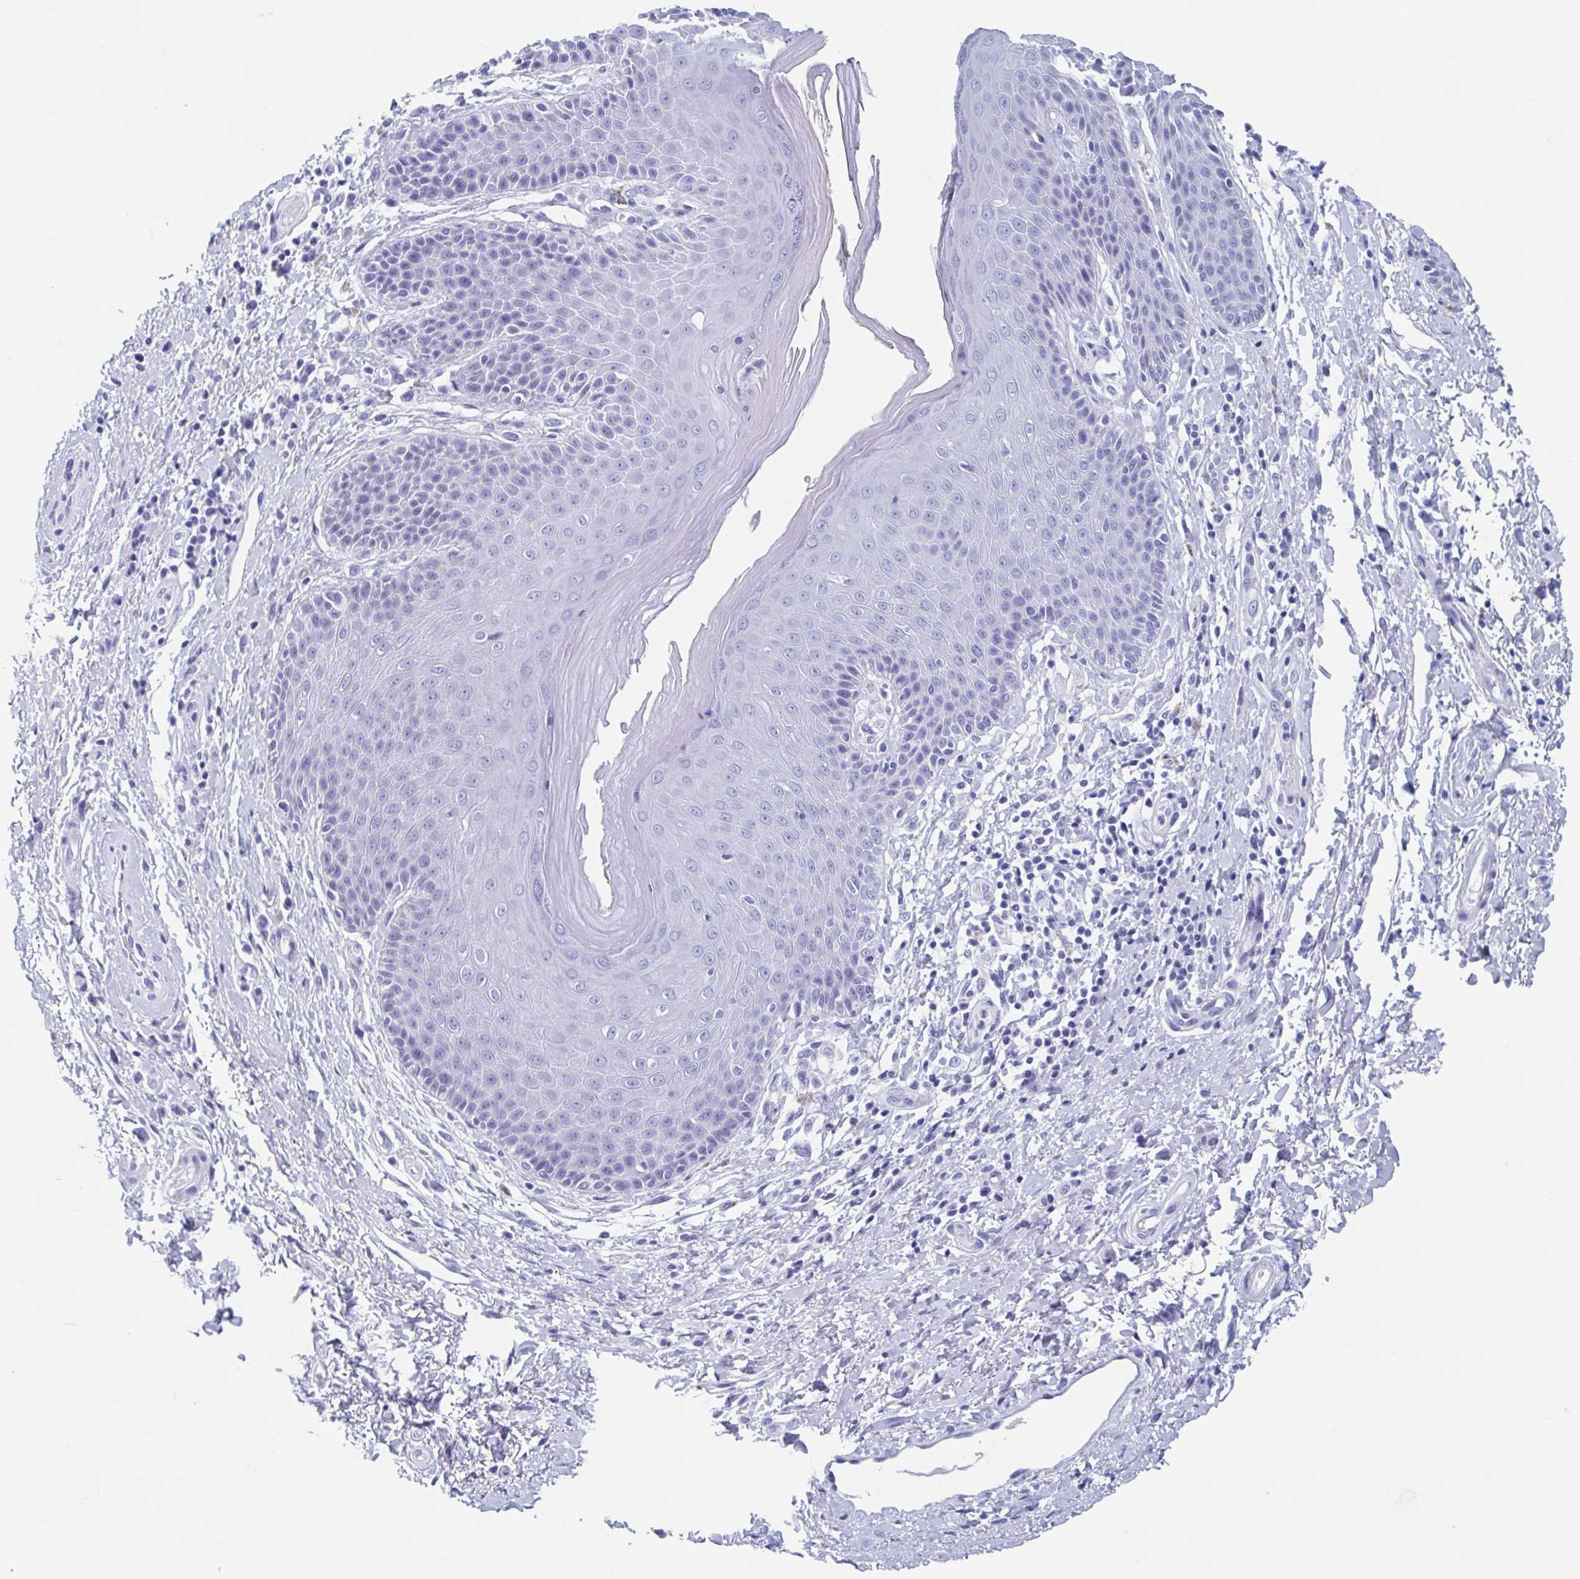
{"staining": {"intensity": "negative", "quantity": "none", "location": "none"}, "tissue": "skin", "cell_type": "Epidermal cells", "image_type": "normal", "snomed": [{"axis": "morphology", "description": "Normal tissue, NOS"}, {"axis": "topography", "description": "Anal"}, {"axis": "topography", "description": "Peripheral nerve tissue"}], "caption": "Epidermal cells are negative for protein expression in benign human skin. Brightfield microscopy of immunohistochemistry (IHC) stained with DAB (3,3'-diaminobenzidine) (brown) and hematoxylin (blue), captured at high magnification.", "gene": "HDGFL1", "patient": {"sex": "male", "age": 51}}